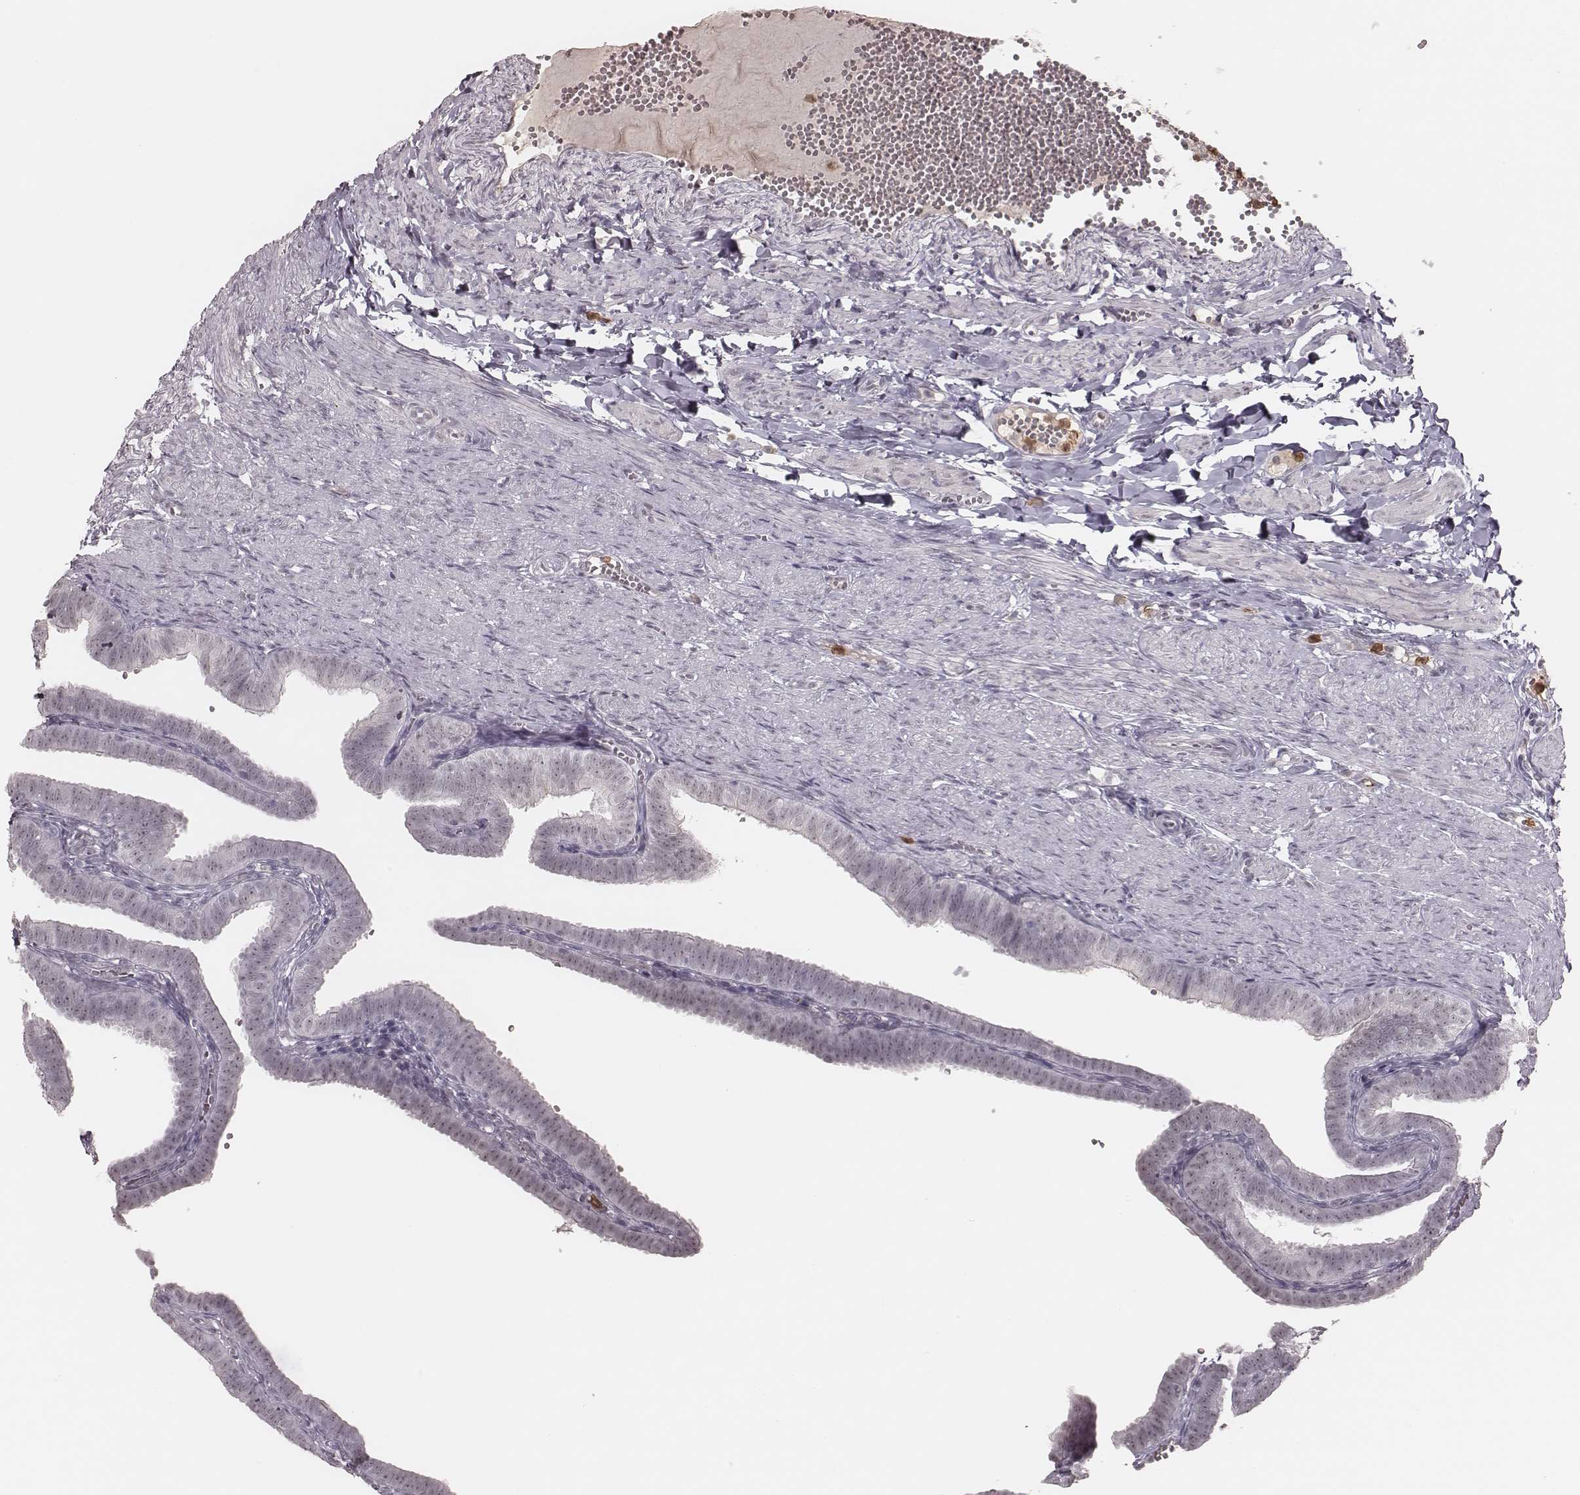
{"staining": {"intensity": "negative", "quantity": "none", "location": "none"}, "tissue": "fallopian tube", "cell_type": "Glandular cells", "image_type": "normal", "snomed": [{"axis": "morphology", "description": "Normal tissue, NOS"}, {"axis": "topography", "description": "Fallopian tube"}], "caption": "This is a photomicrograph of immunohistochemistry staining of normal fallopian tube, which shows no positivity in glandular cells.", "gene": "KITLG", "patient": {"sex": "female", "age": 25}}